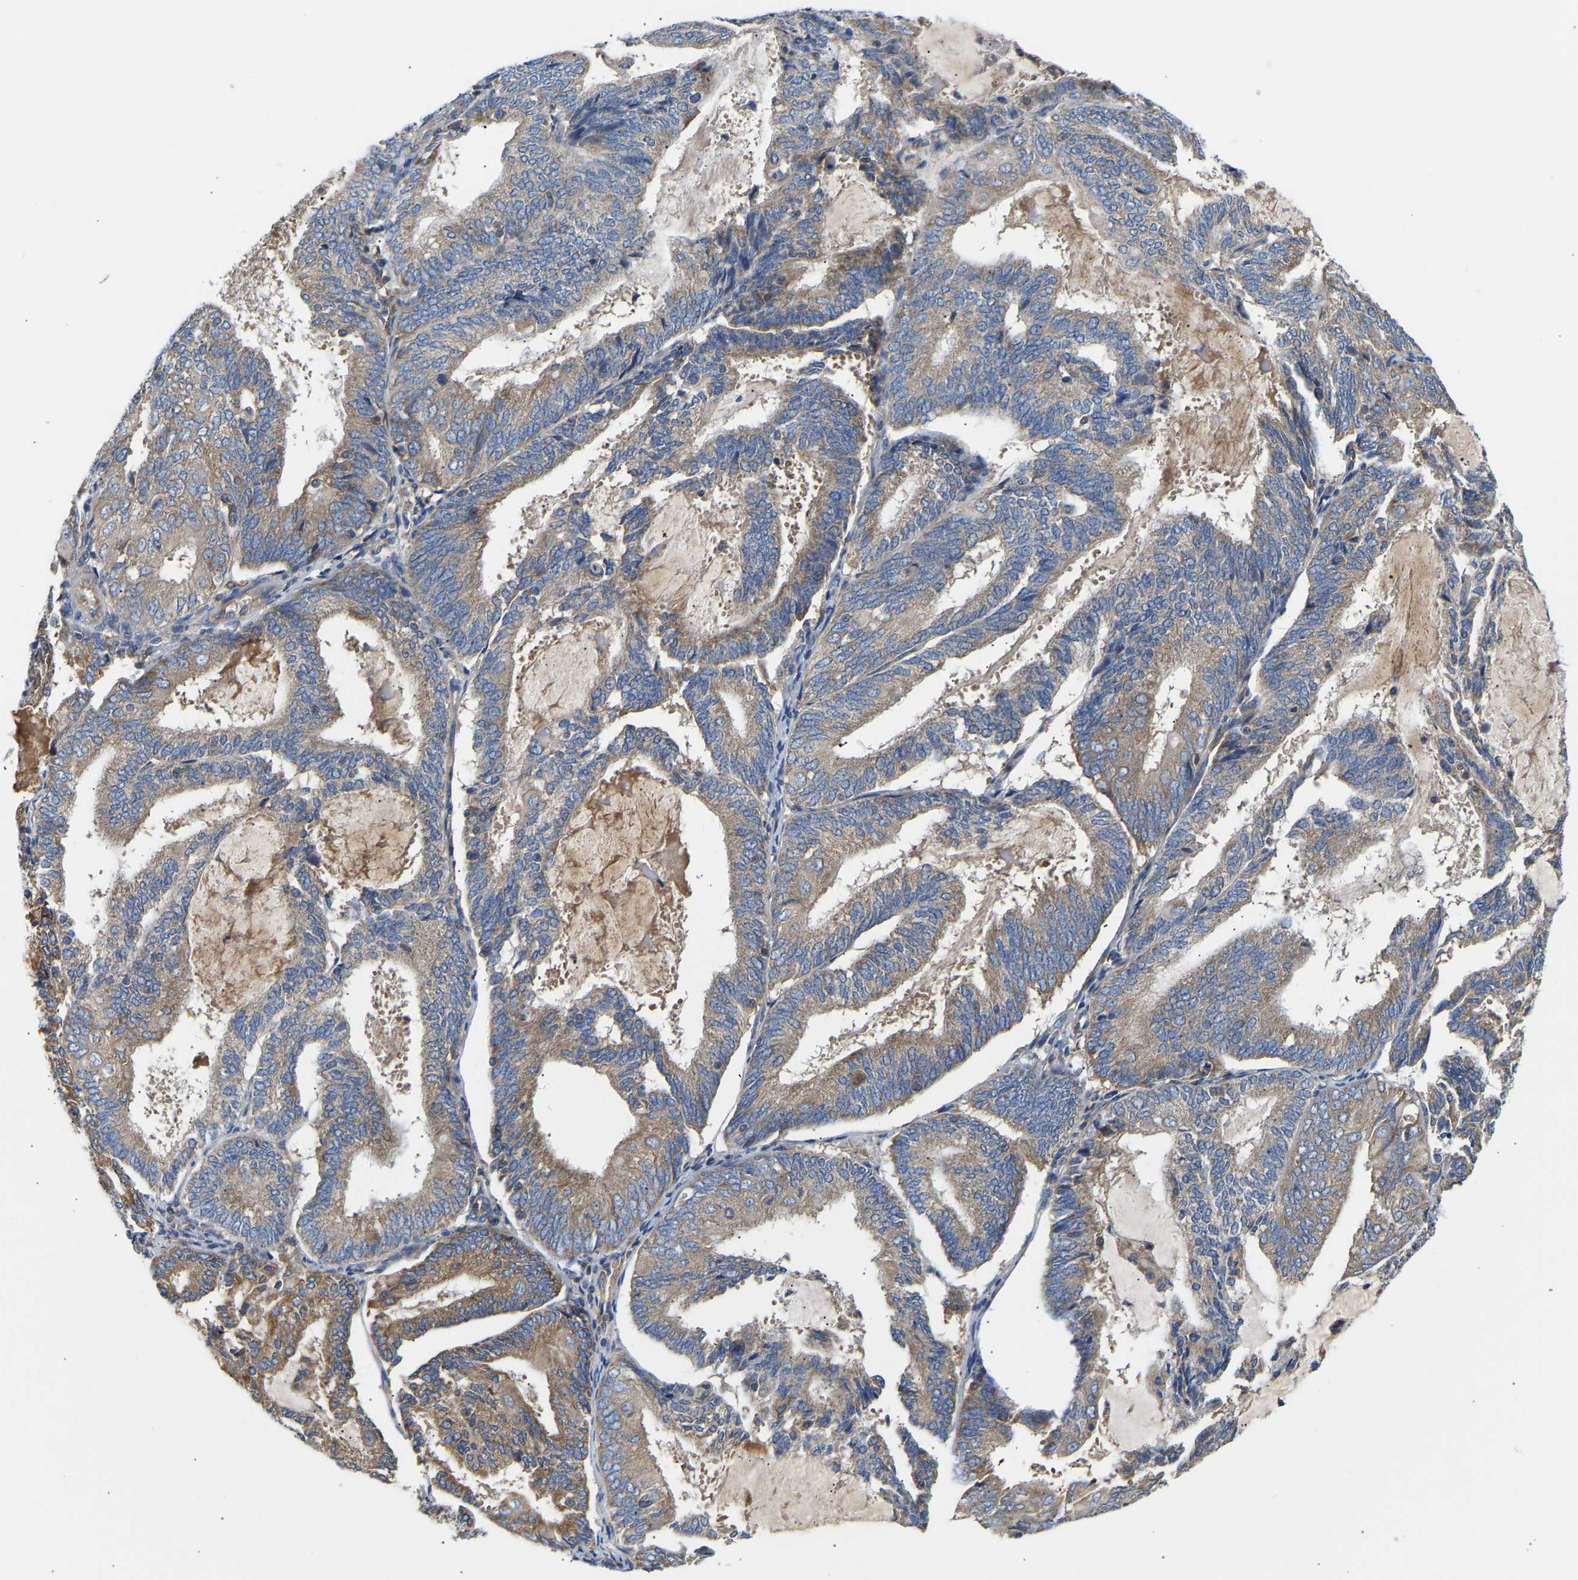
{"staining": {"intensity": "weak", "quantity": "25%-75%", "location": "cytoplasmic/membranous"}, "tissue": "endometrial cancer", "cell_type": "Tumor cells", "image_type": "cancer", "snomed": [{"axis": "morphology", "description": "Adenocarcinoma, NOS"}, {"axis": "topography", "description": "Endometrium"}], "caption": "Immunohistochemistry histopathology image of neoplastic tissue: adenocarcinoma (endometrial) stained using immunohistochemistry (IHC) displays low levels of weak protein expression localized specifically in the cytoplasmic/membranous of tumor cells, appearing as a cytoplasmic/membranous brown color.", "gene": "AIMP2", "patient": {"sex": "female", "age": 81}}